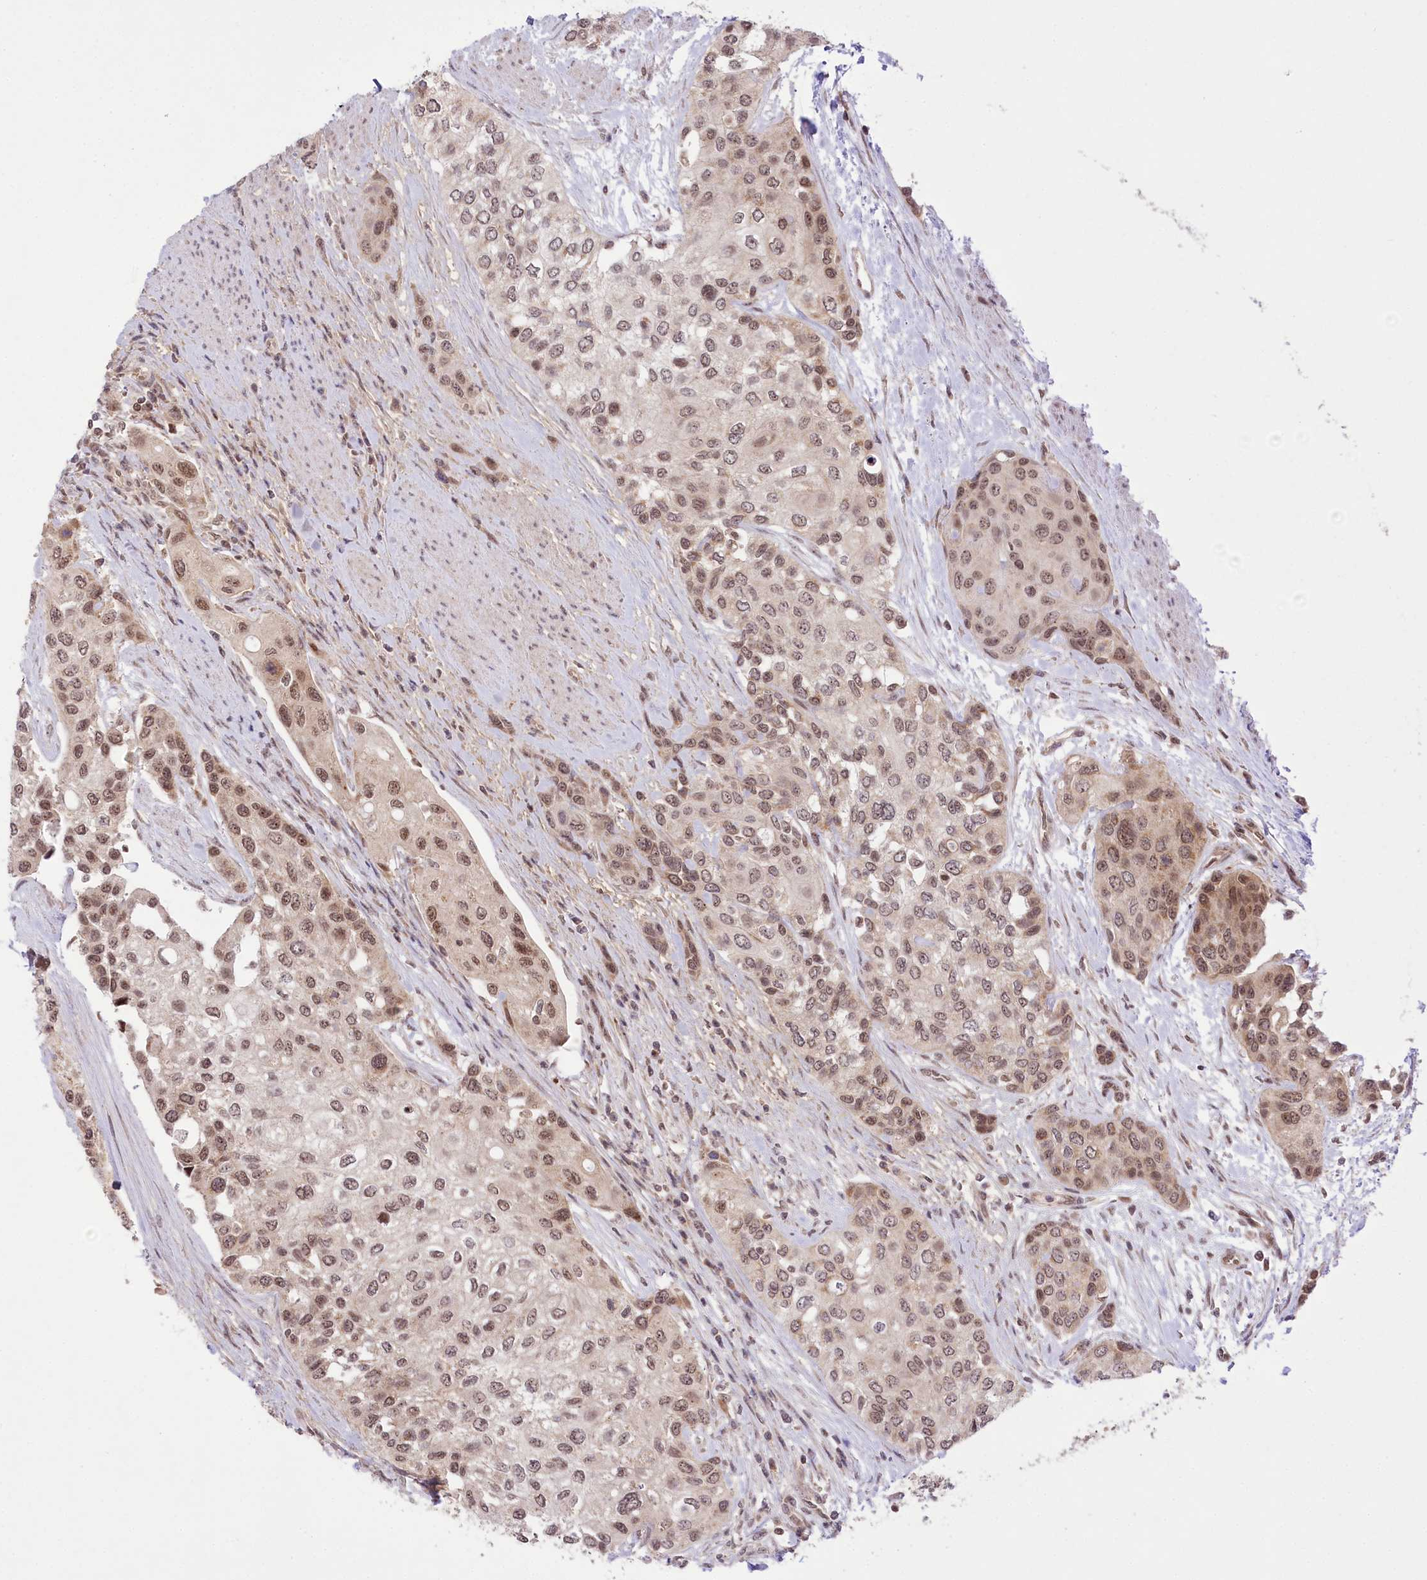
{"staining": {"intensity": "moderate", "quantity": ">75%", "location": "nuclear"}, "tissue": "urothelial cancer", "cell_type": "Tumor cells", "image_type": "cancer", "snomed": [{"axis": "morphology", "description": "Normal tissue, NOS"}, {"axis": "morphology", "description": "Urothelial carcinoma, High grade"}, {"axis": "topography", "description": "Vascular tissue"}, {"axis": "topography", "description": "Urinary bladder"}], "caption": "Urothelial cancer stained with DAB (3,3'-diaminobenzidine) immunohistochemistry (IHC) displays medium levels of moderate nuclear positivity in approximately >75% of tumor cells. Immunohistochemistry stains the protein of interest in brown and the nuclei are stained blue.", "gene": "ZMAT2", "patient": {"sex": "female", "age": 56}}